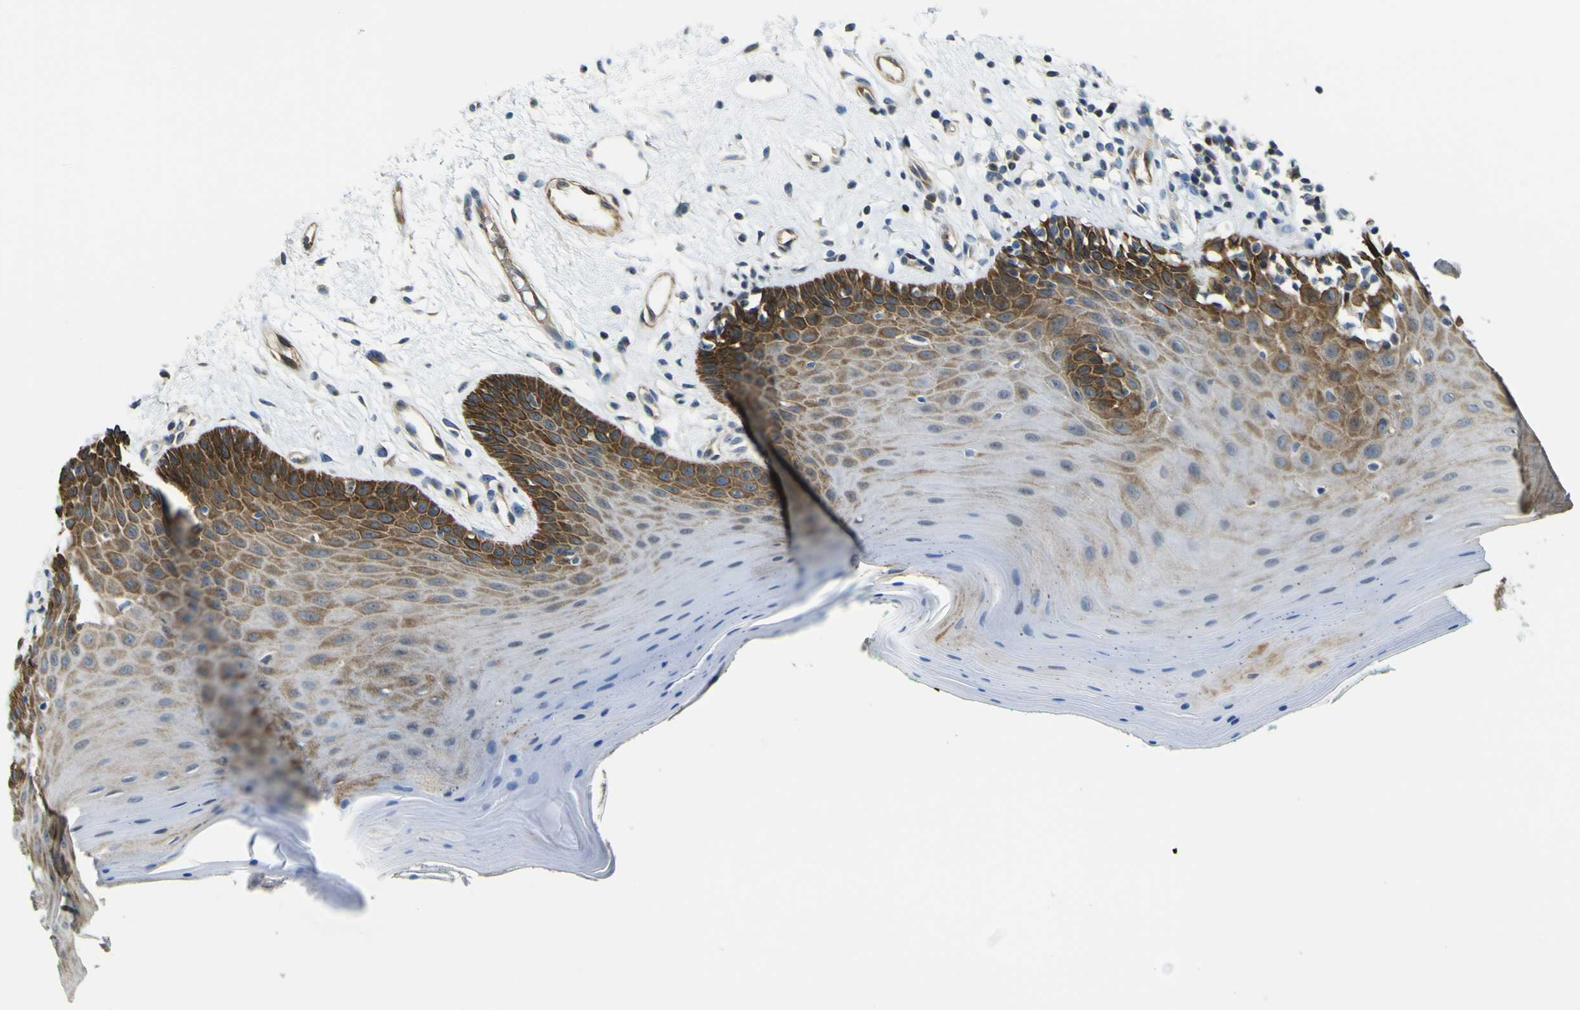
{"staining": {"intensity": "strong", "quantity": ">75%", "location": "cytoplasmic/membranous"}, "tissue": "oral mucosa", "cell_type": "Squamous epithelial cells", "image_type": "normal", "snomed": [{"axis": "morphology", "description": "Normal tissue, NOS"}, {"axis": "topography", "description": "Skeletal muscle"}, {"axis": "topography", "description": "Oral tissue"}], "caption": "The immunohistochemical stain highlights strong cytoplasmic/membranous positivity in squamous epithelial cells of normal oral mucosa.", "gene": "KDM7A", "patient": {"sex": "male", "age": 58}}